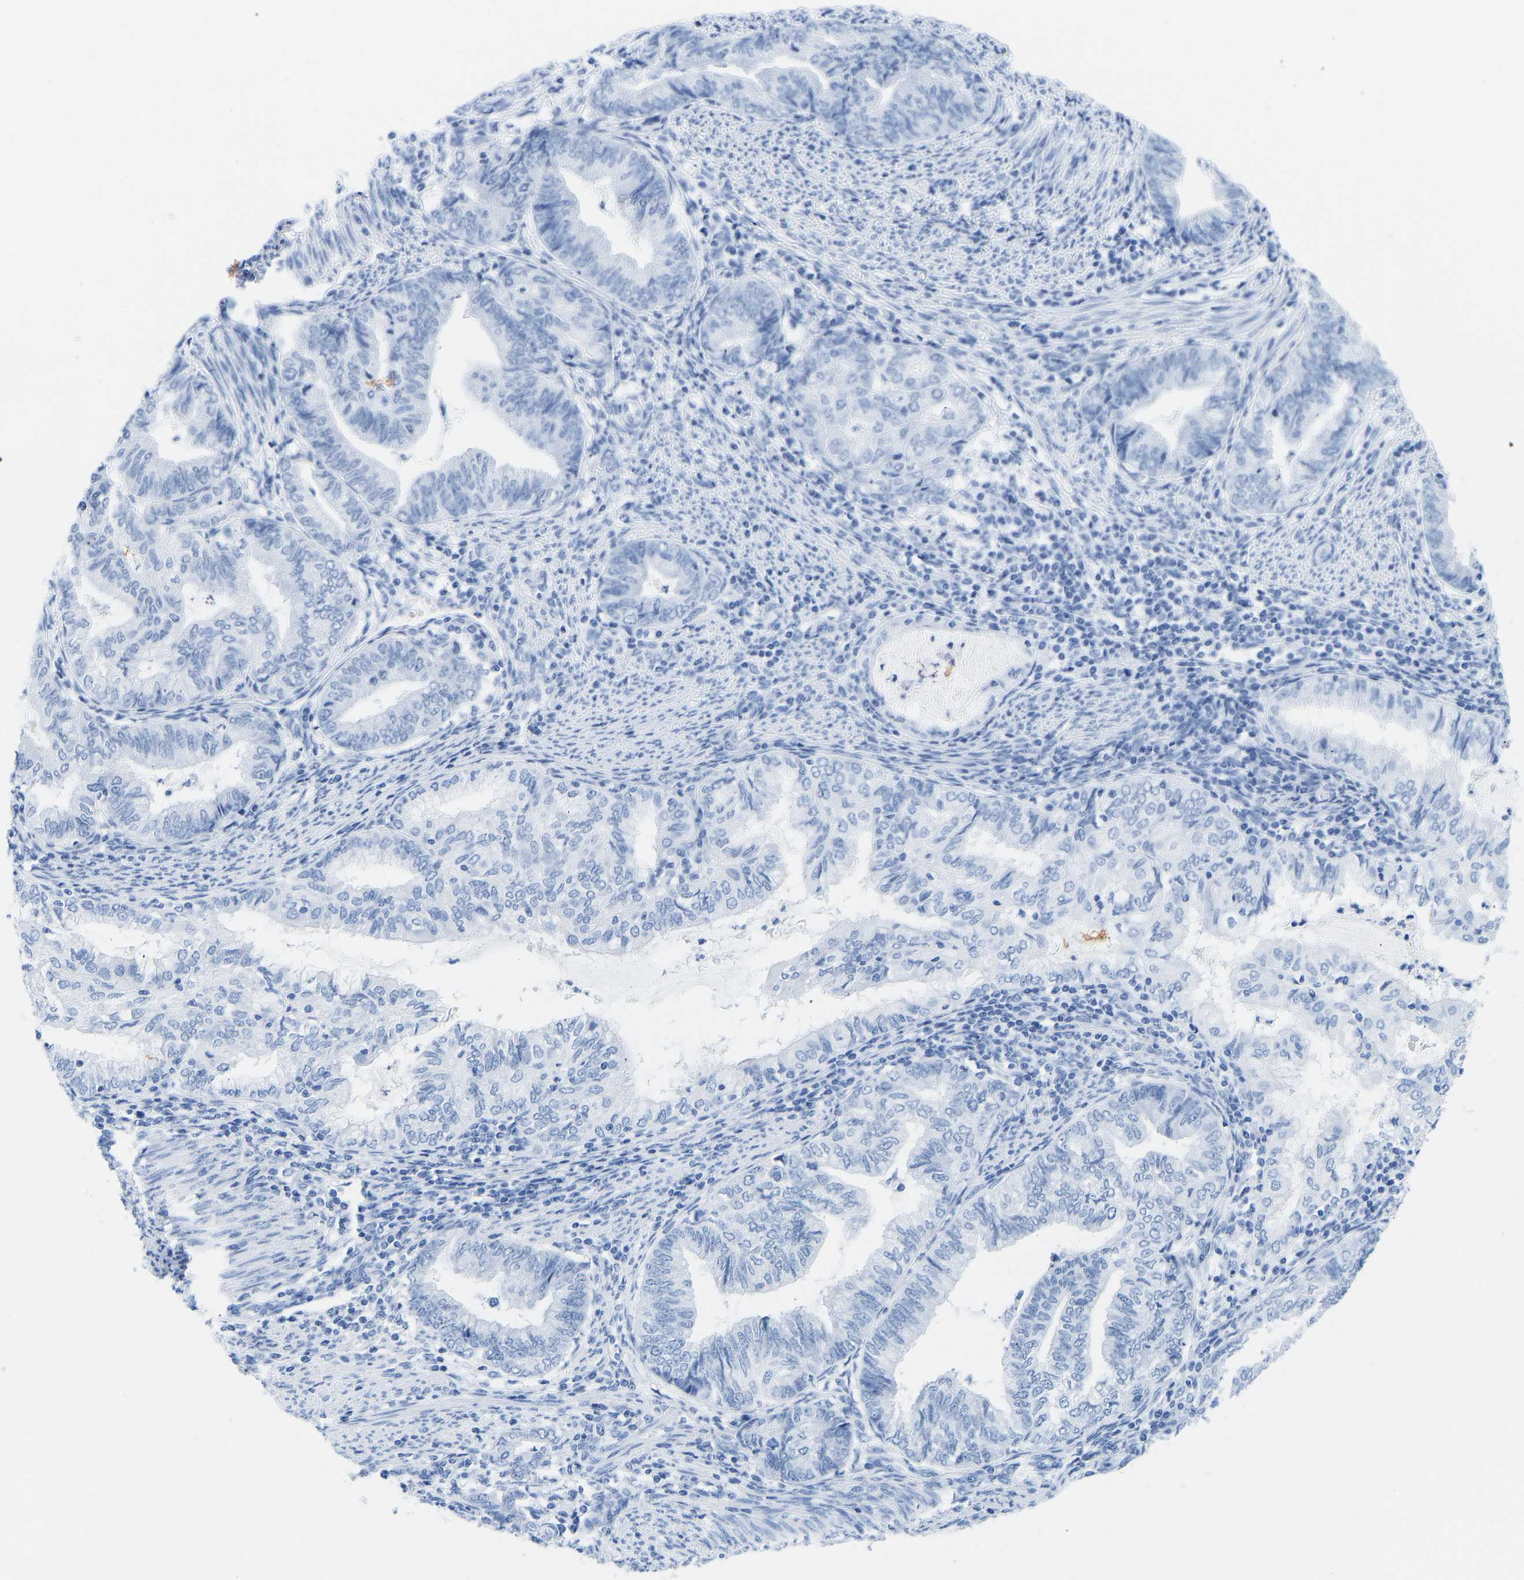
{"staining": {"intensity": "negative", "quantity": "none", "location": "none"}, "tissue": "endometrial cancer", "cell_type": "Tumor cells", "image_type": "cancer", "snomed": [{"axis": "morphology", "description": "Adenocarcinoma, NOS"}, {"axis": "topography", "description": "Endometrium"}], "caption": "DAB (3,3'-diaminobenzidine) immunohistochemical staining of human endometrial adenocarcinoma demonstrates no significant staining in tumor cells.", "gene": "ELMO2", "patient": {"sex": "female", "age": 79}}